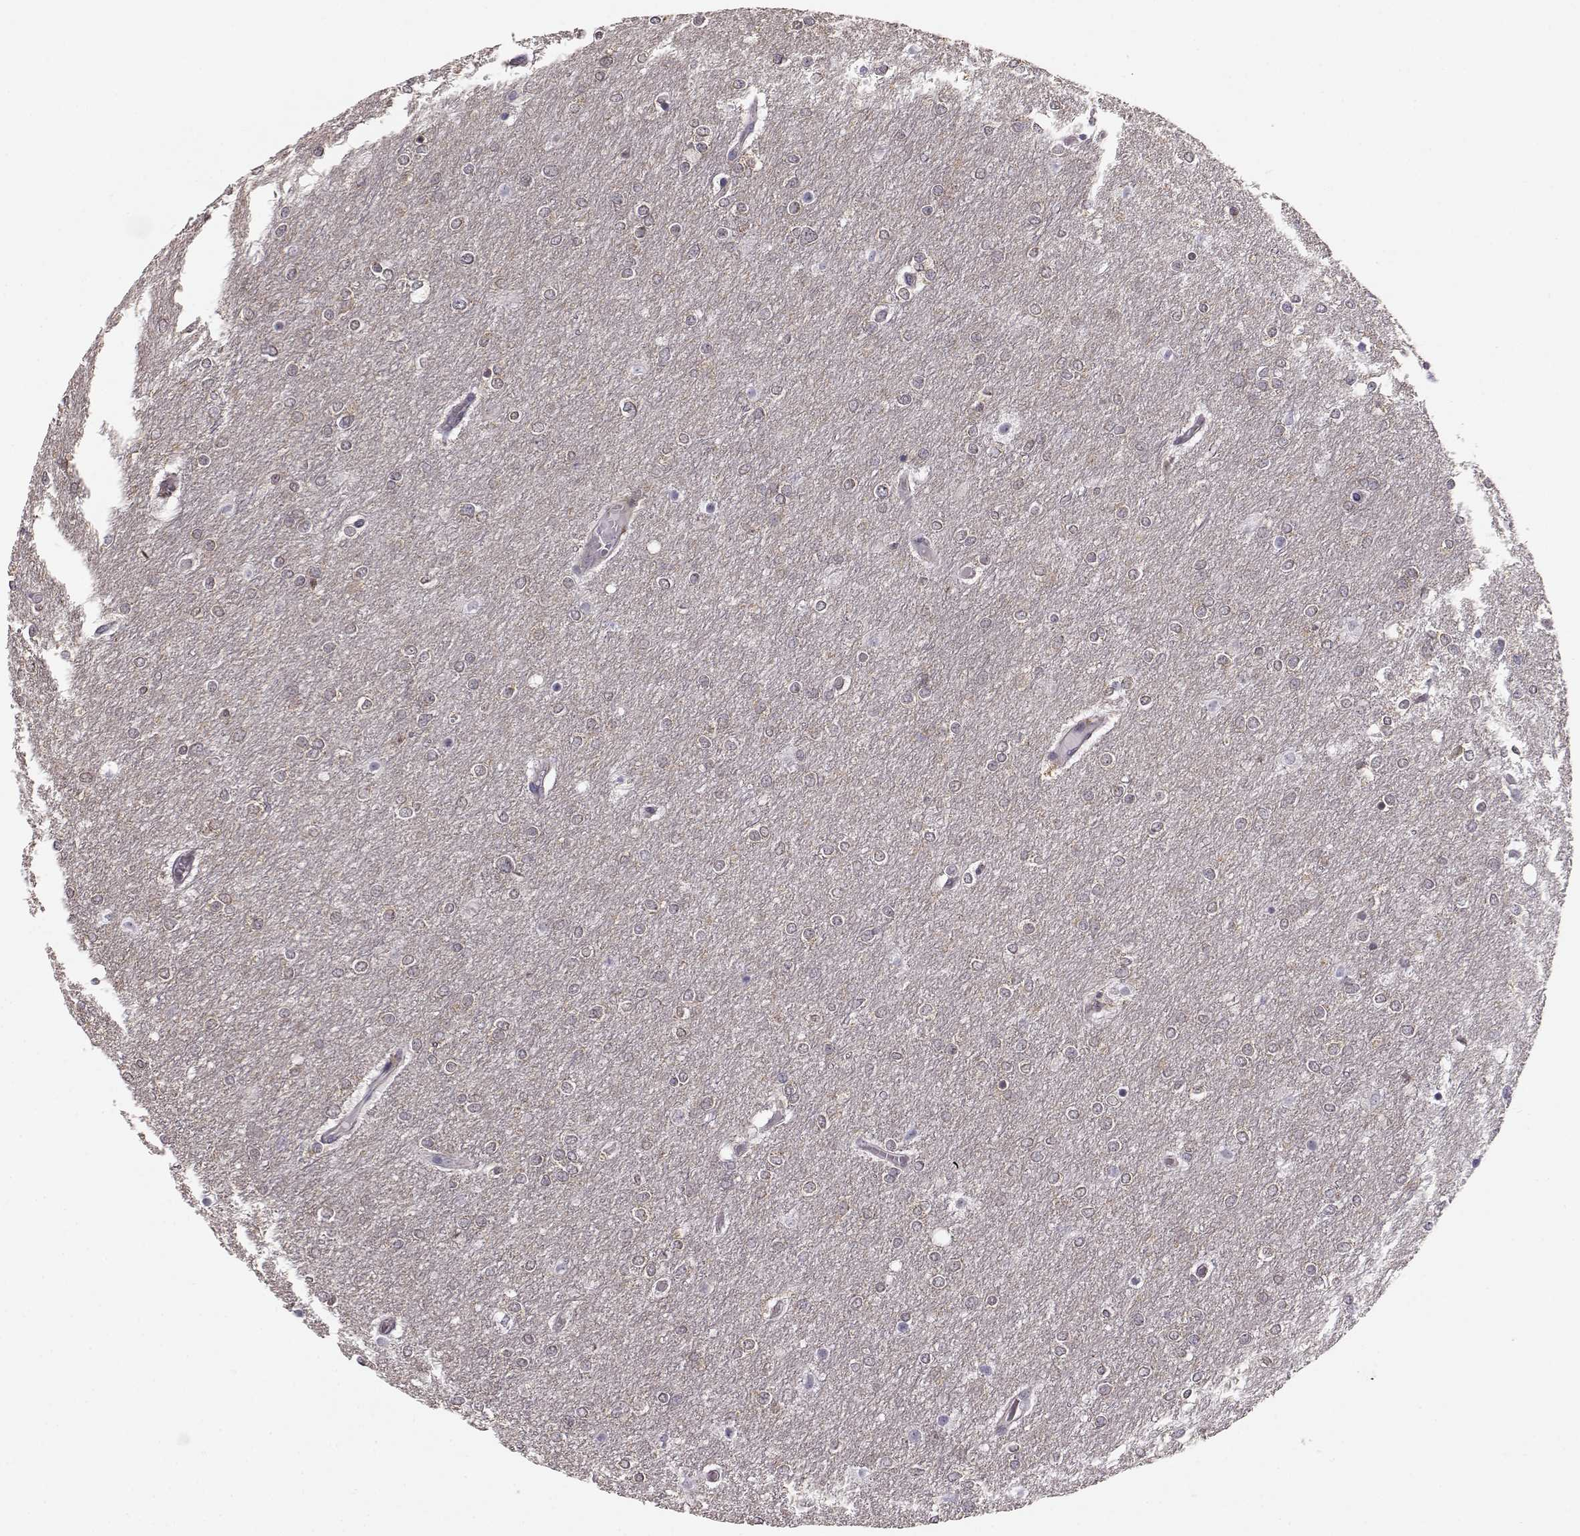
{"staining": {"intensity": "weak", "quantity": "25%-75%", "location": "cytoplasmic/membranous"}, "tissue": "glioma", "cell_type": "Tumor cells", "image_type": "cancer", "snomed": [{"axis": "morphology", "description": "Glioma, malignant, High grade"}, {"axis": "topography", "description": "Brain"}], "caption": "Tumor cells demonstrate weak cytoplasmic/membranous positivity in about 25%-75% of cells in high-grade glioma (malignant).", "gene": "GPR50", "patient": {"sex": "female", "age": 61}}